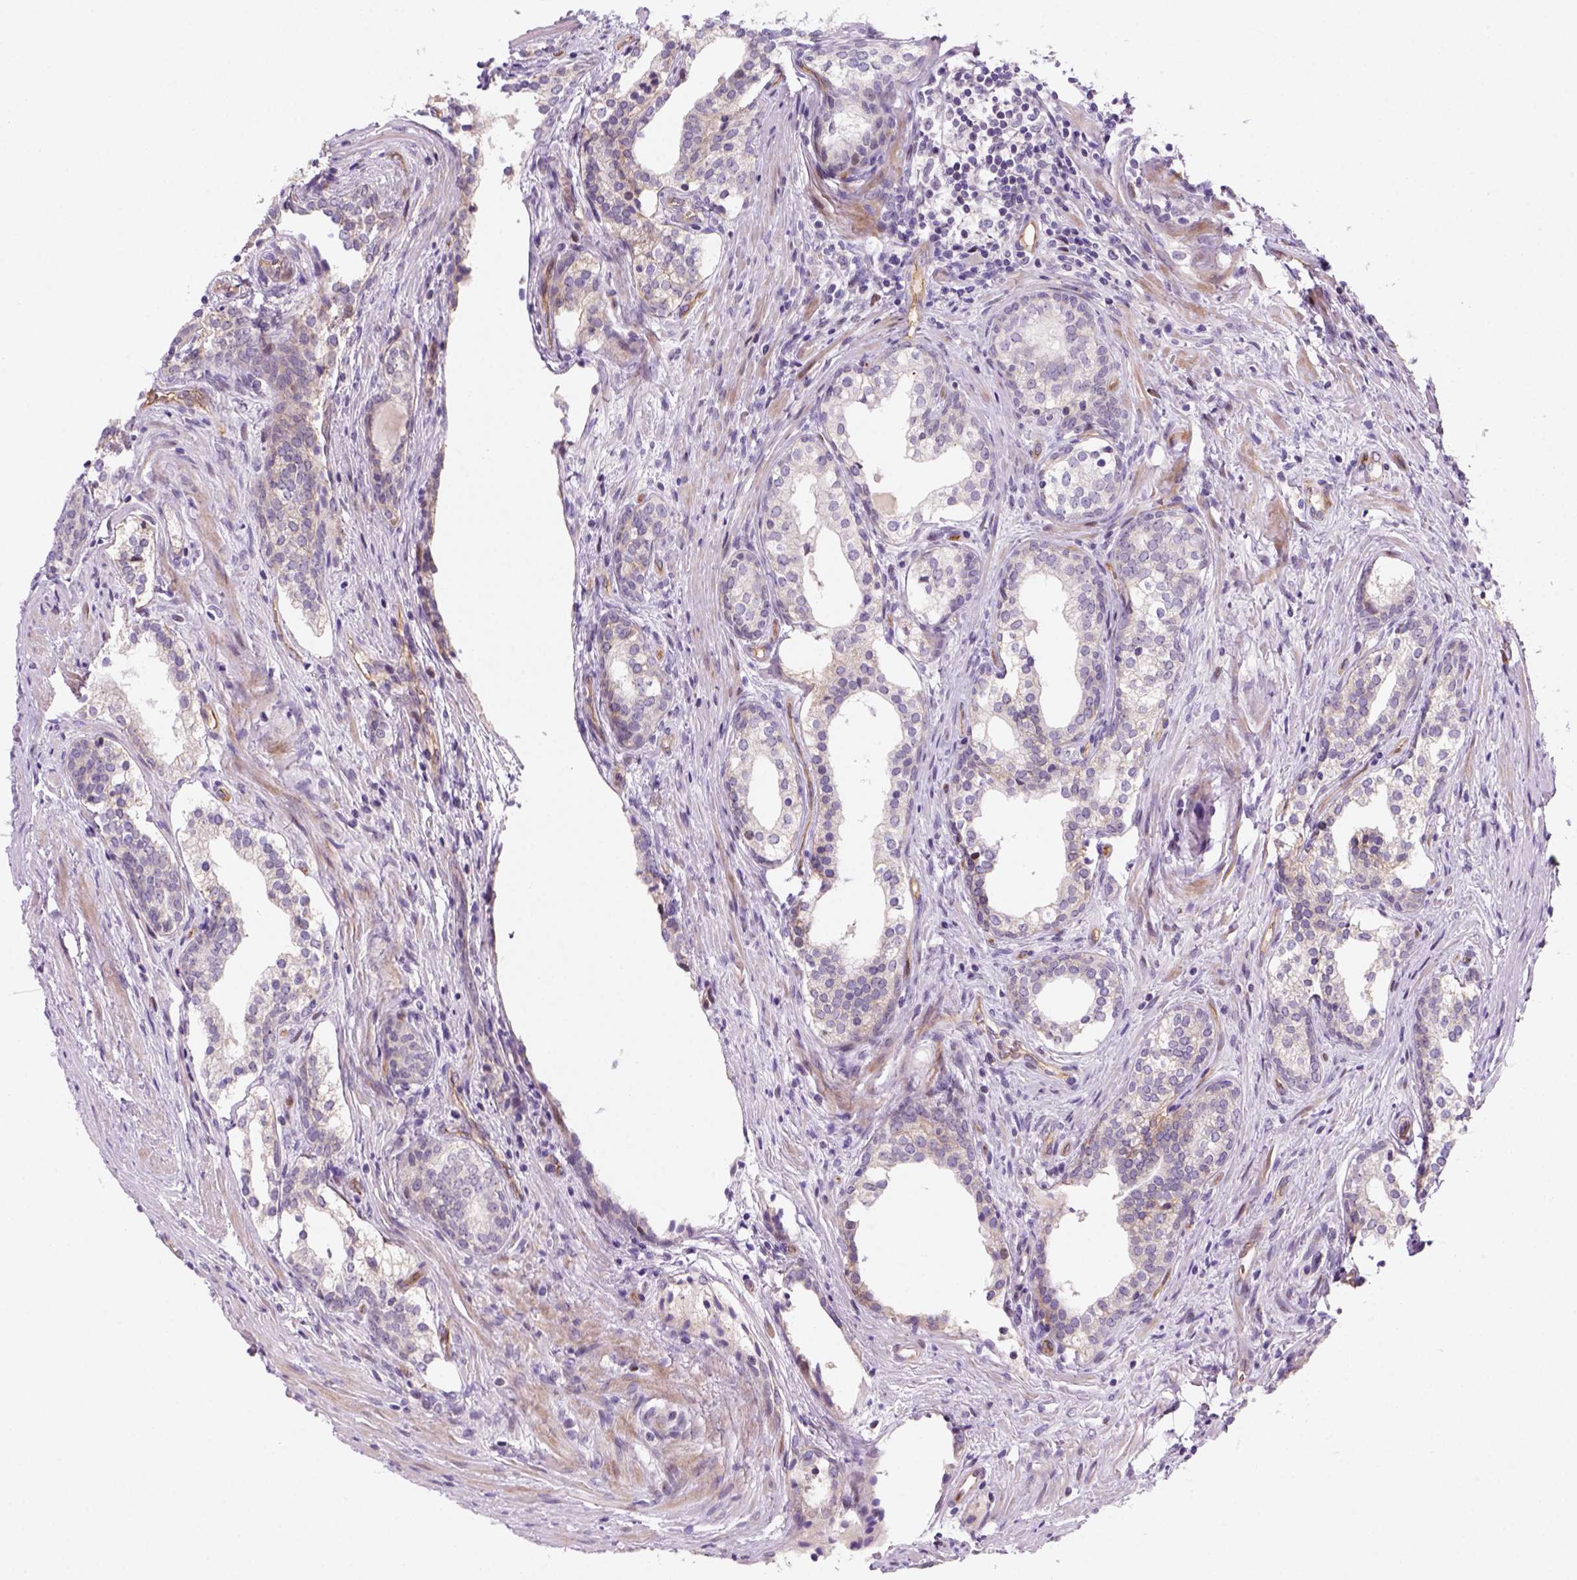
{"staining": {"intensity": "negative", "quantity": "none", "location": "none"}, "tissue": "prostate cancer", "cell_type": "Tumor cells", "image_type": "cancer", "snomed": [{"axis": "morphology", "description": "Adenocarcinoma, NOS"}, {"axis": "morphology", "description": "Adenocarcinoma, High grade"}, {"axis": "topography", "description": "Prostate"}], "caption": "Tumor cells are negative for brown protein staining in high-grade adenocarcinoma (prostate).", "gene": "VSTM5", "patient": {"sex": "male", "age": 61}}